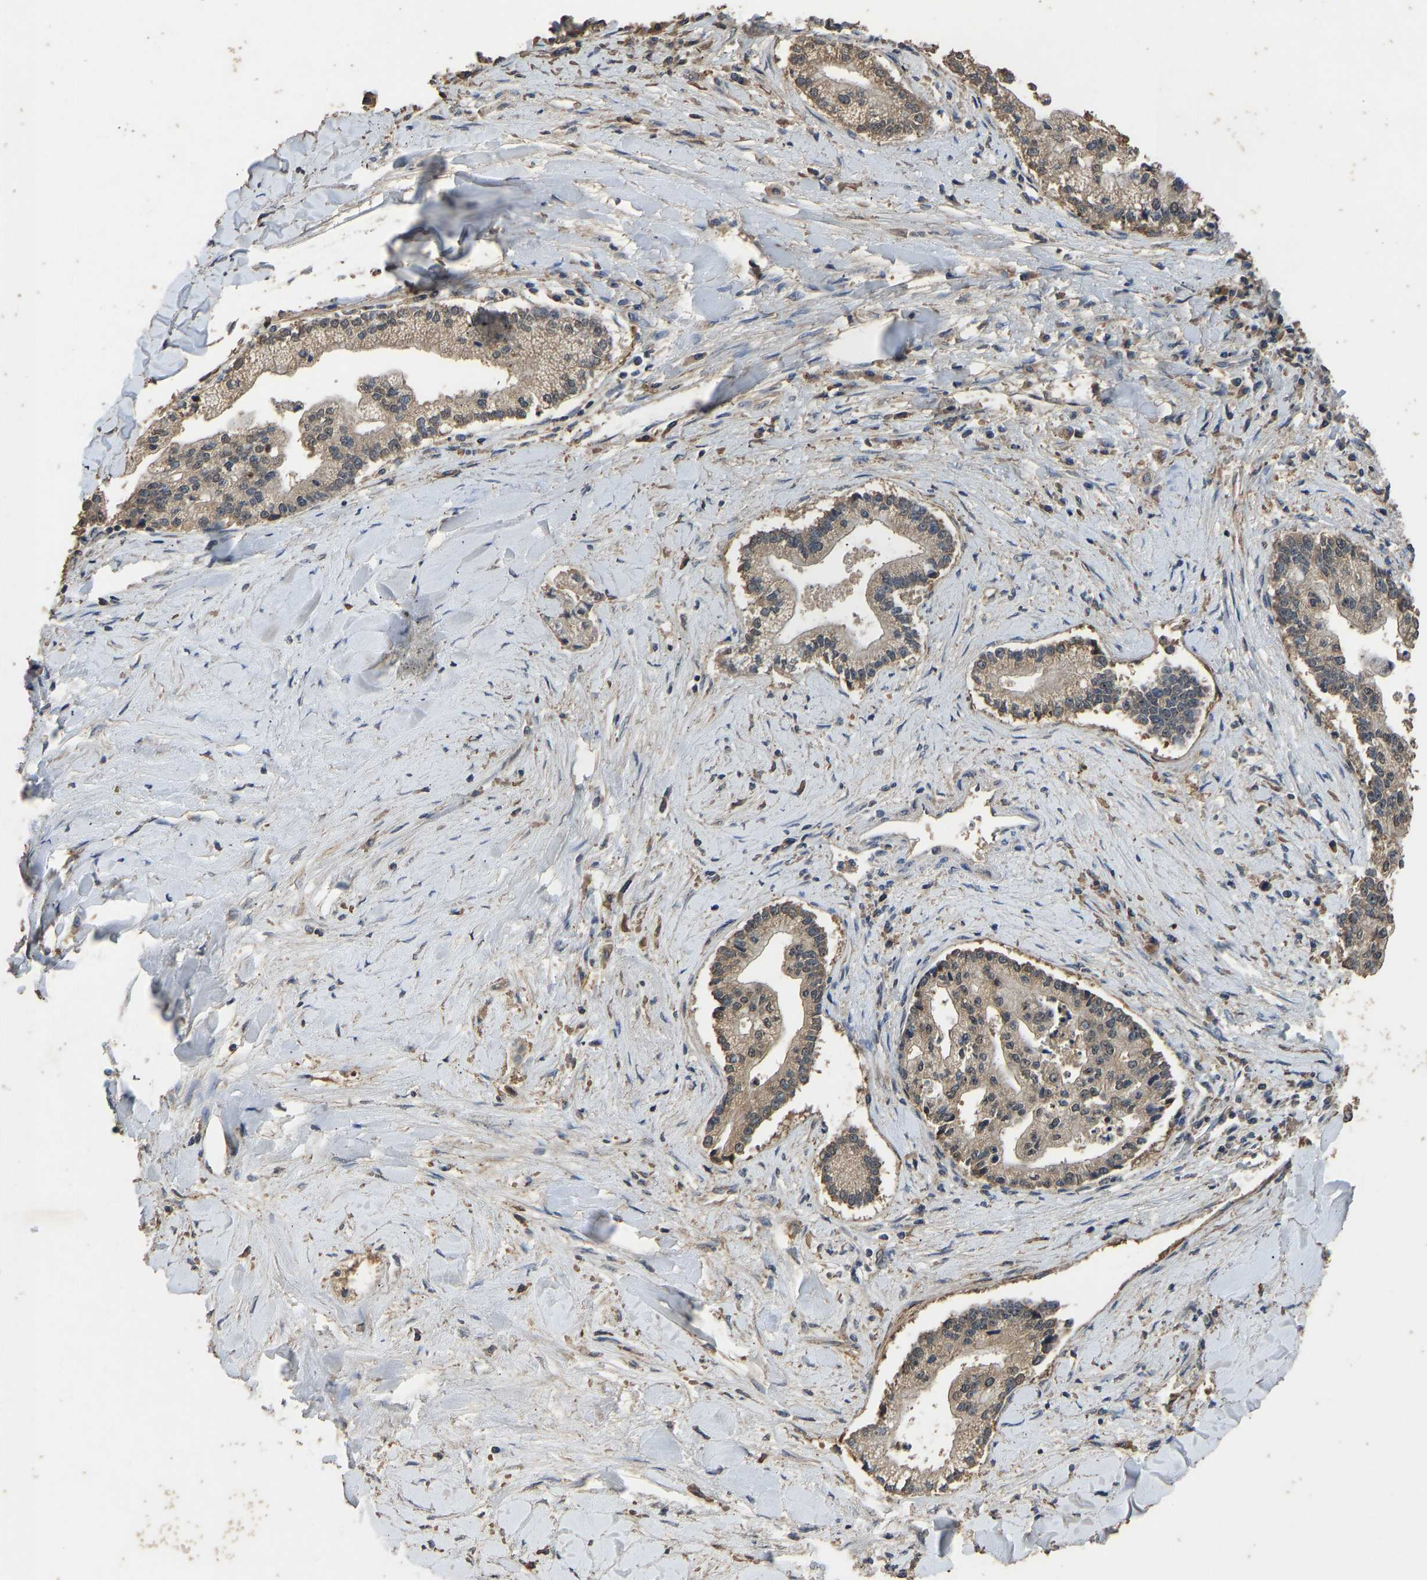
{"staining": {"intensity": "moderate", "quantity": ">75%", "location": "cytoplasmic/membranous"}, "tissue": "liver cancer", "cell_type": "Tumor cells", "image_type": "cancer", "snomed": [{"axis": "morphology", "description": "Cholangiocarcinoma"}, {"axis": "topography", "description": "Liver"}], "caption": "Moderate cytoplasmic/membranous expression is present in approximately >75% of tumor cells in liver cancer. (DAB (3,3'-diaminobenzidine) IHC with brightfield microscopy, high magnification).", "gene": "CIDEC", "patient": {"sex": "male", "age": 50}}